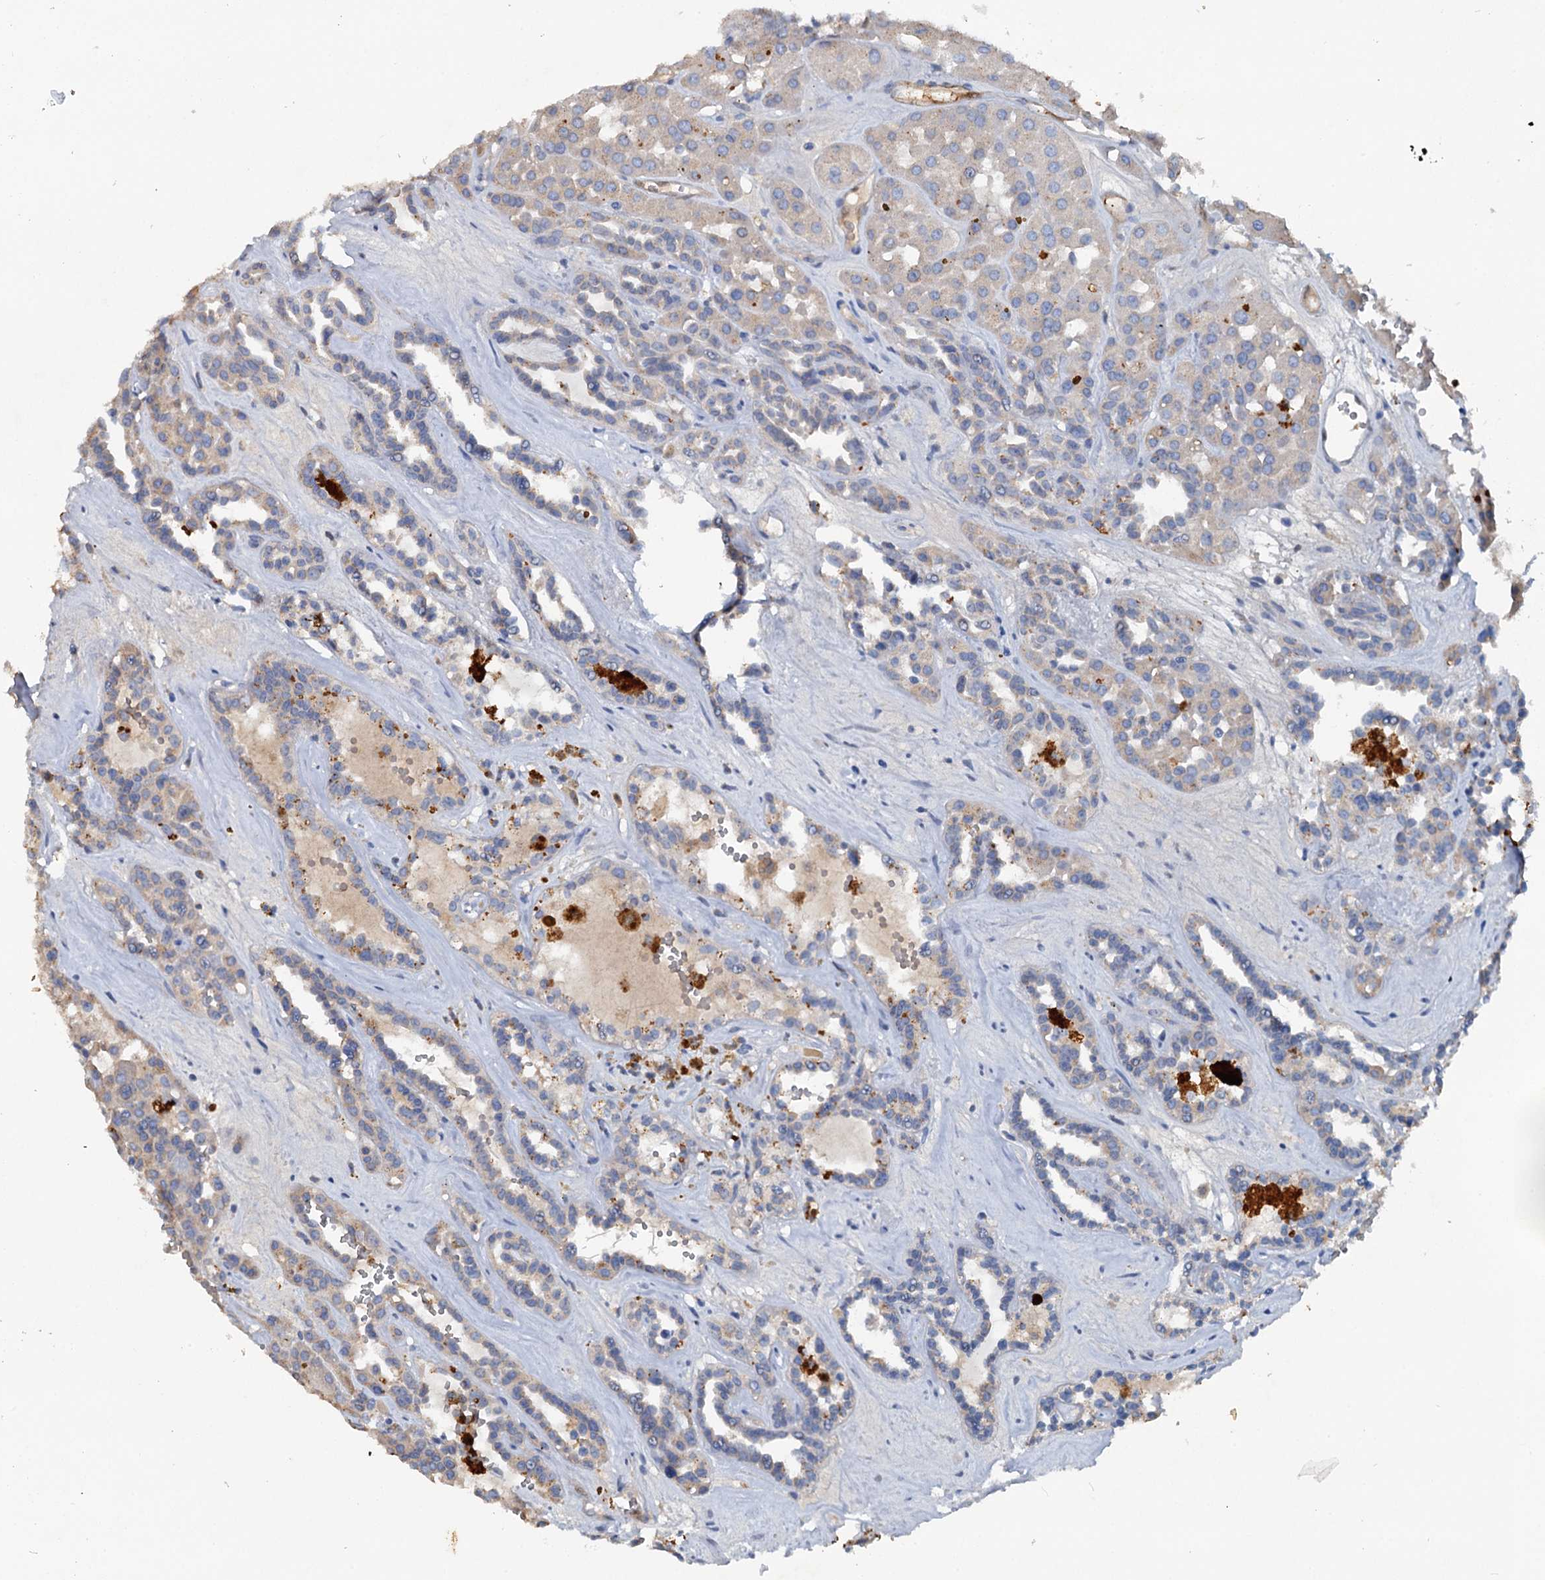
{"staining": {"intensity": "moderate", "quantity": "<25%", "location": "cytoplasmic/membranous"}, "tissue": "renal cancer", "cell_type": "Tumor cells", "image_type": "cancer", "snomed": [{"axis": "morphology", "description": "Carcinoma, NOS"}, {"axis": "topography", "description": "Kidney"}], "caption": "IHC micrograph of human renal cancer stained for a protein (brown), which reveals low levels of moderate cytoplasmic/membranous expression in approximately <25% of tumor cells.", "gene": "IL17RD", "patient": {"sex": "female", "age": 75}}